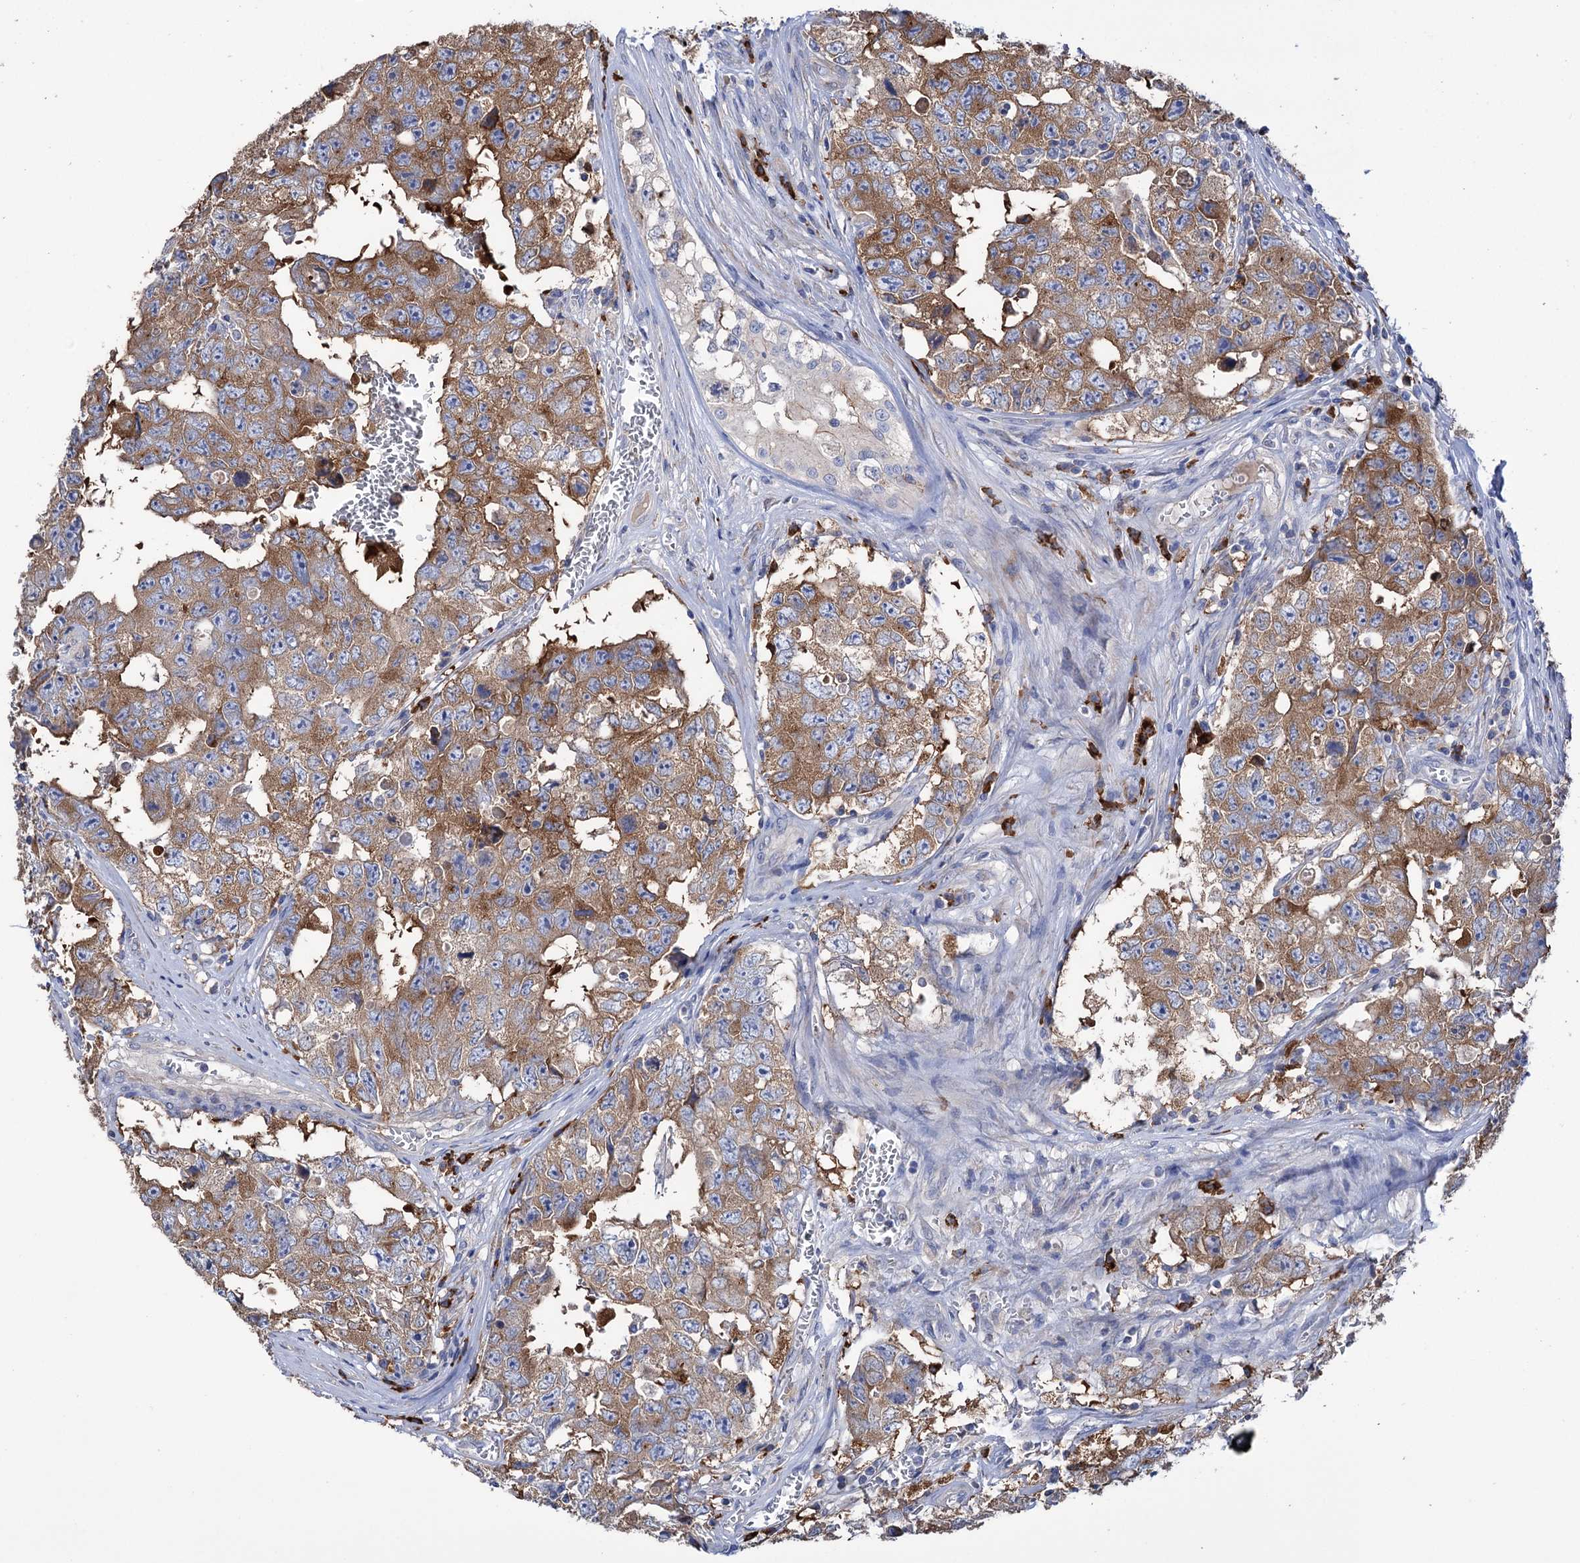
{"staining": {"intensity": "moderate", "quantity": ">75%", "location": "cytoplasmic/membranous"}, "tissue": "testis cancer", "cell_type": "Tumor cells", "image_type": "cancer", "snomed": [{"axis": "morphology", "description": "Carcinoma, Embryonal, NOS"}, {"axis": "topography", "description": "Testis"}], "caption": "Brown immunohistochemical staining in human testis cancer exhibits moderate cytoplasmic/membranous staining in approximately >75% of tumor cells. (Stains: DAB (3,3'-diaminobenzidine) in brown, nuclei in blue, Microscopy: brightfield microscopy at high magnification).", "gene": "BBS4", "patient": {"sex": "male", "age": 17}}